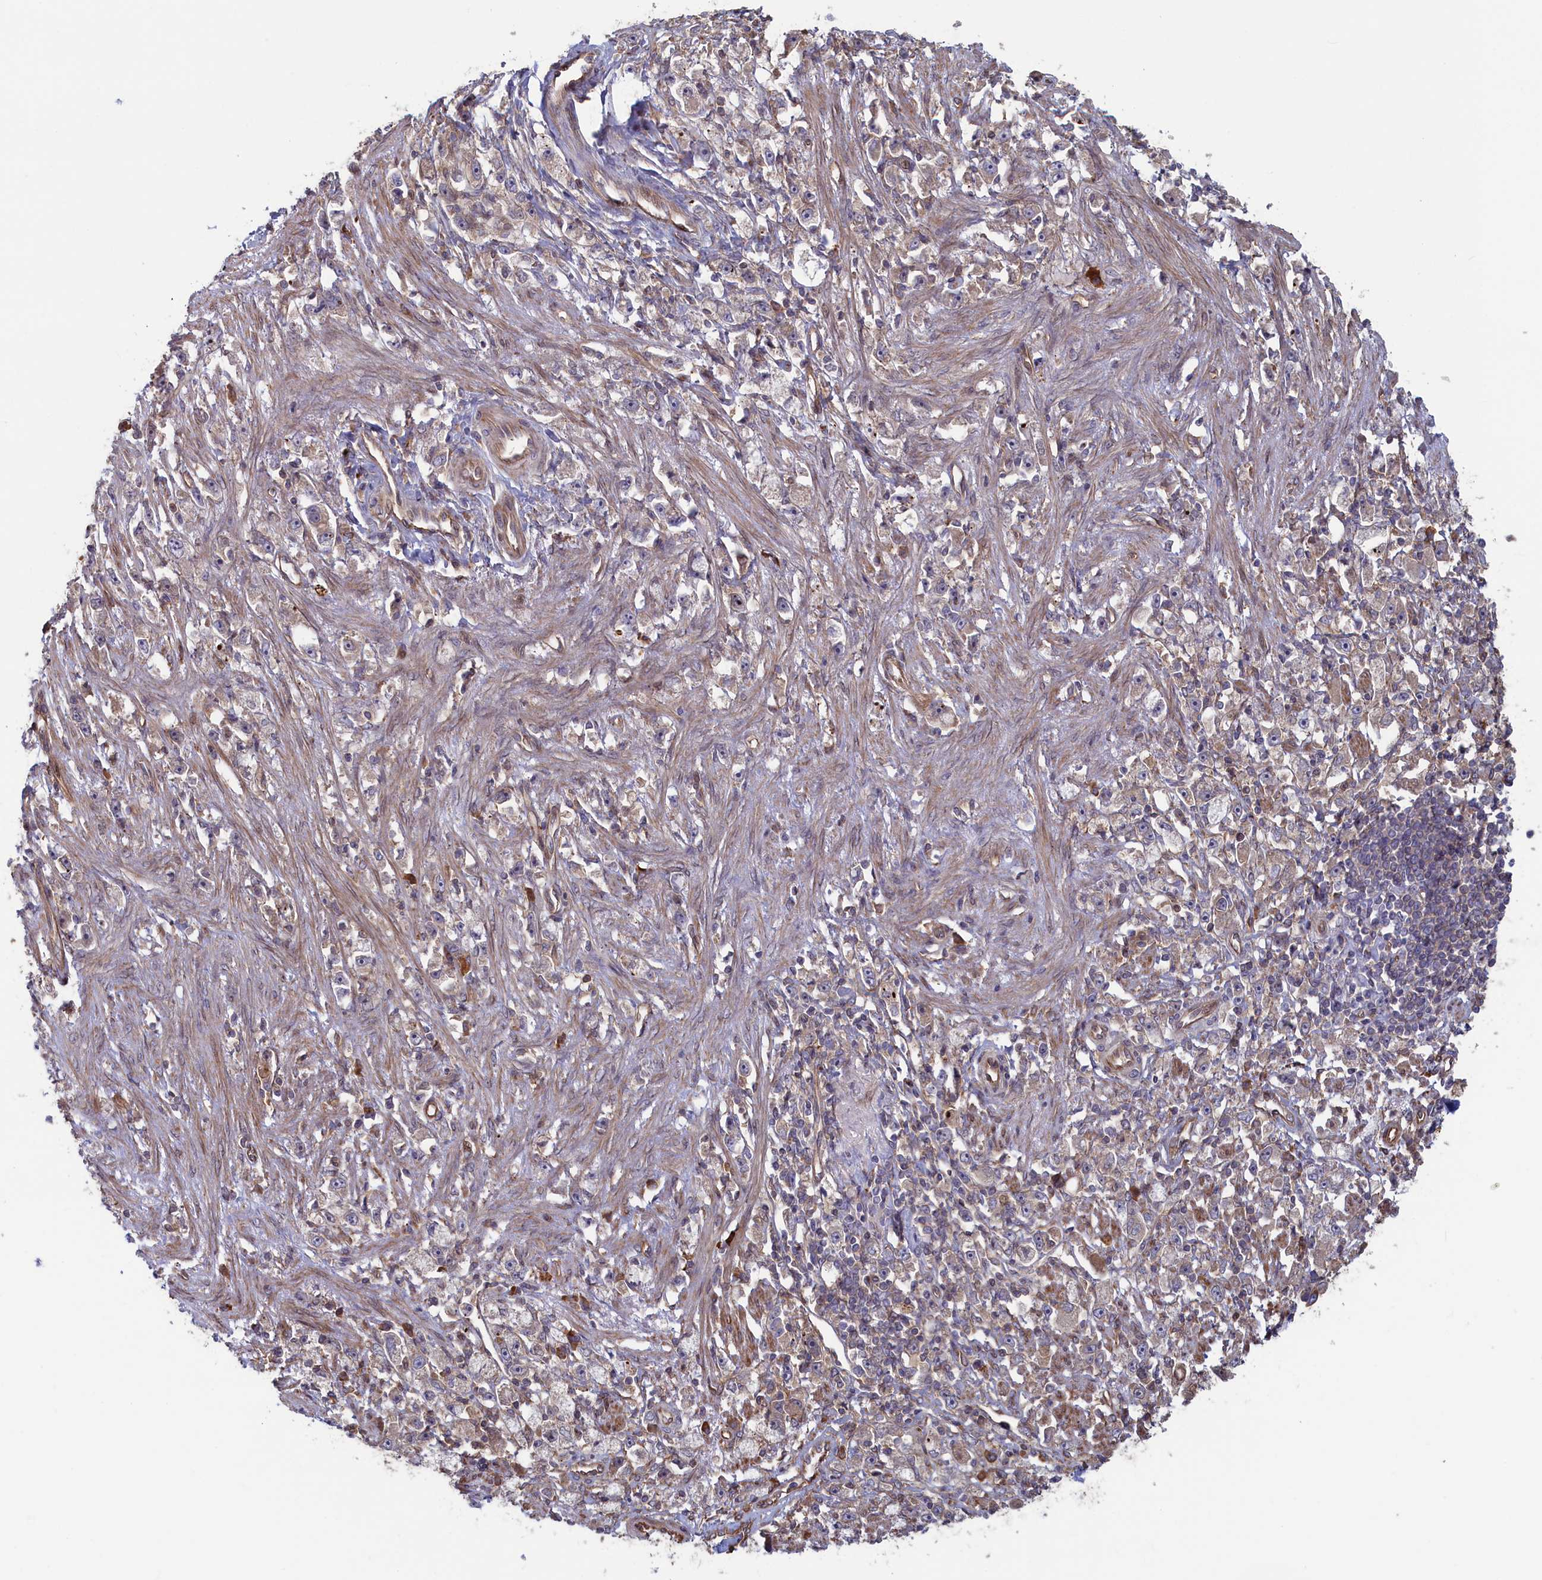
{"staining": {"intensity": "weak", "quantity": "25%-75%", "location": "cytoplasmic/membranous"}, "tissue": "stomach cancer", "cell_type": "Tumor cells", "image_type": "cancer", "snomed": [{"axis": "morphology", "description": "Adenocarcinoma, NOS"}, {"axis": "topography", "description": "Stomach"}], "caption": "Brown immunohistochemical staining in stomach cancer demonstrates weak cytoplasmic/membranous staining in about 25%-75% of tumor cells.", "gene": "RILPL1", "patient": {"sex": "female", "age": 59}}